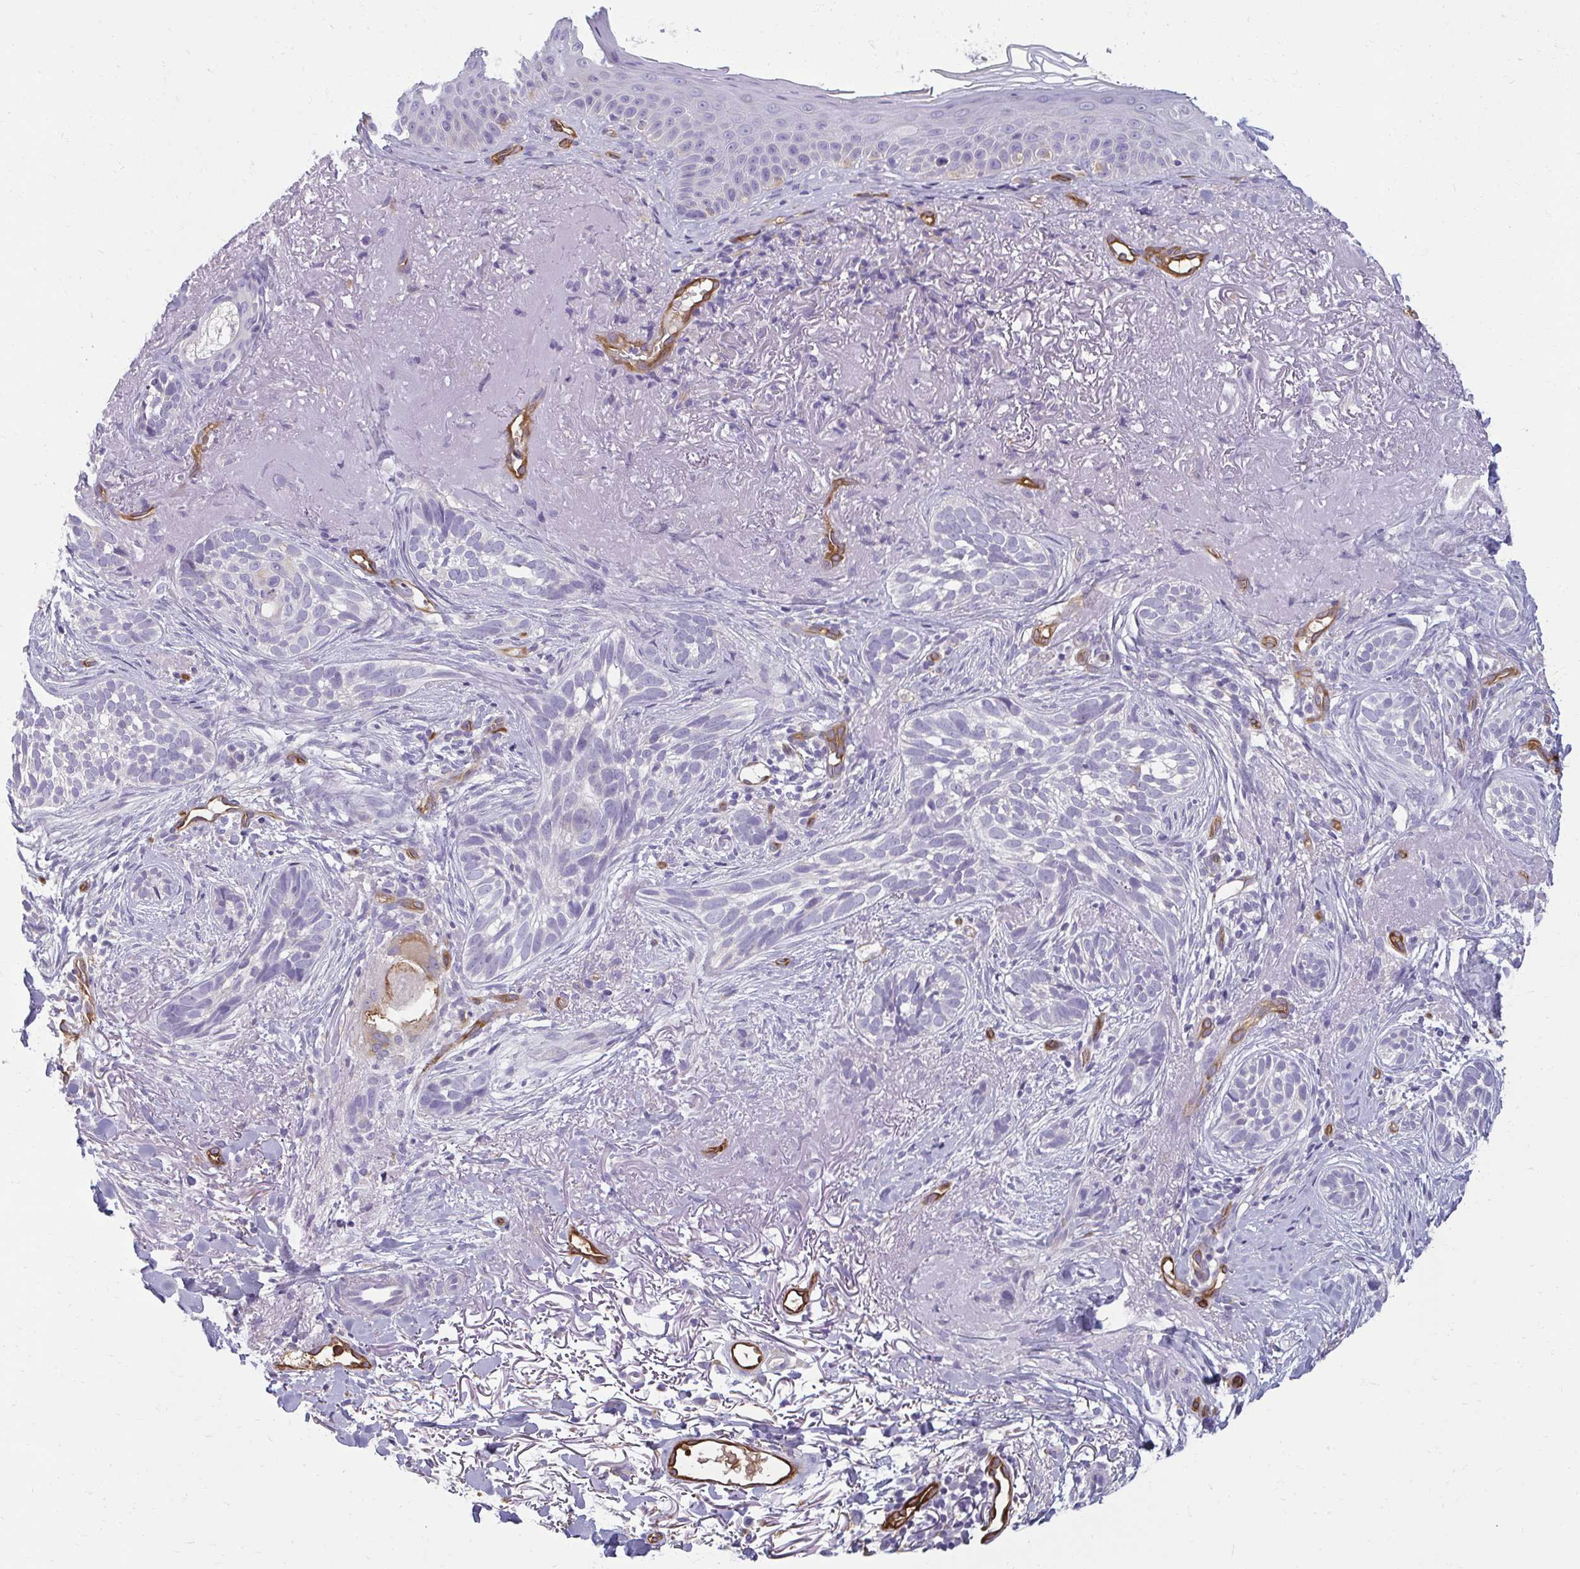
{"staining": {"intensity": "negative", "quantity": "none", "location": "none"}, "tissue": "skin cancer", "cell_type": "Tumor cells", "image_type": "cancer", "snomed": [{"axis": "morphology", "description": "Basal cell carcinoma"}, {"axis": "morphology", "description": "BCC, high aggressive"}, {"axis": "topography", "description": "Skin"}], "caption": "The histopathology image demonstrates no significant positivity in tumor cells of bcc,  high aggressive (skin).", "gene": "PDE2A", "patient": {"sex": "female", "age": 86}}